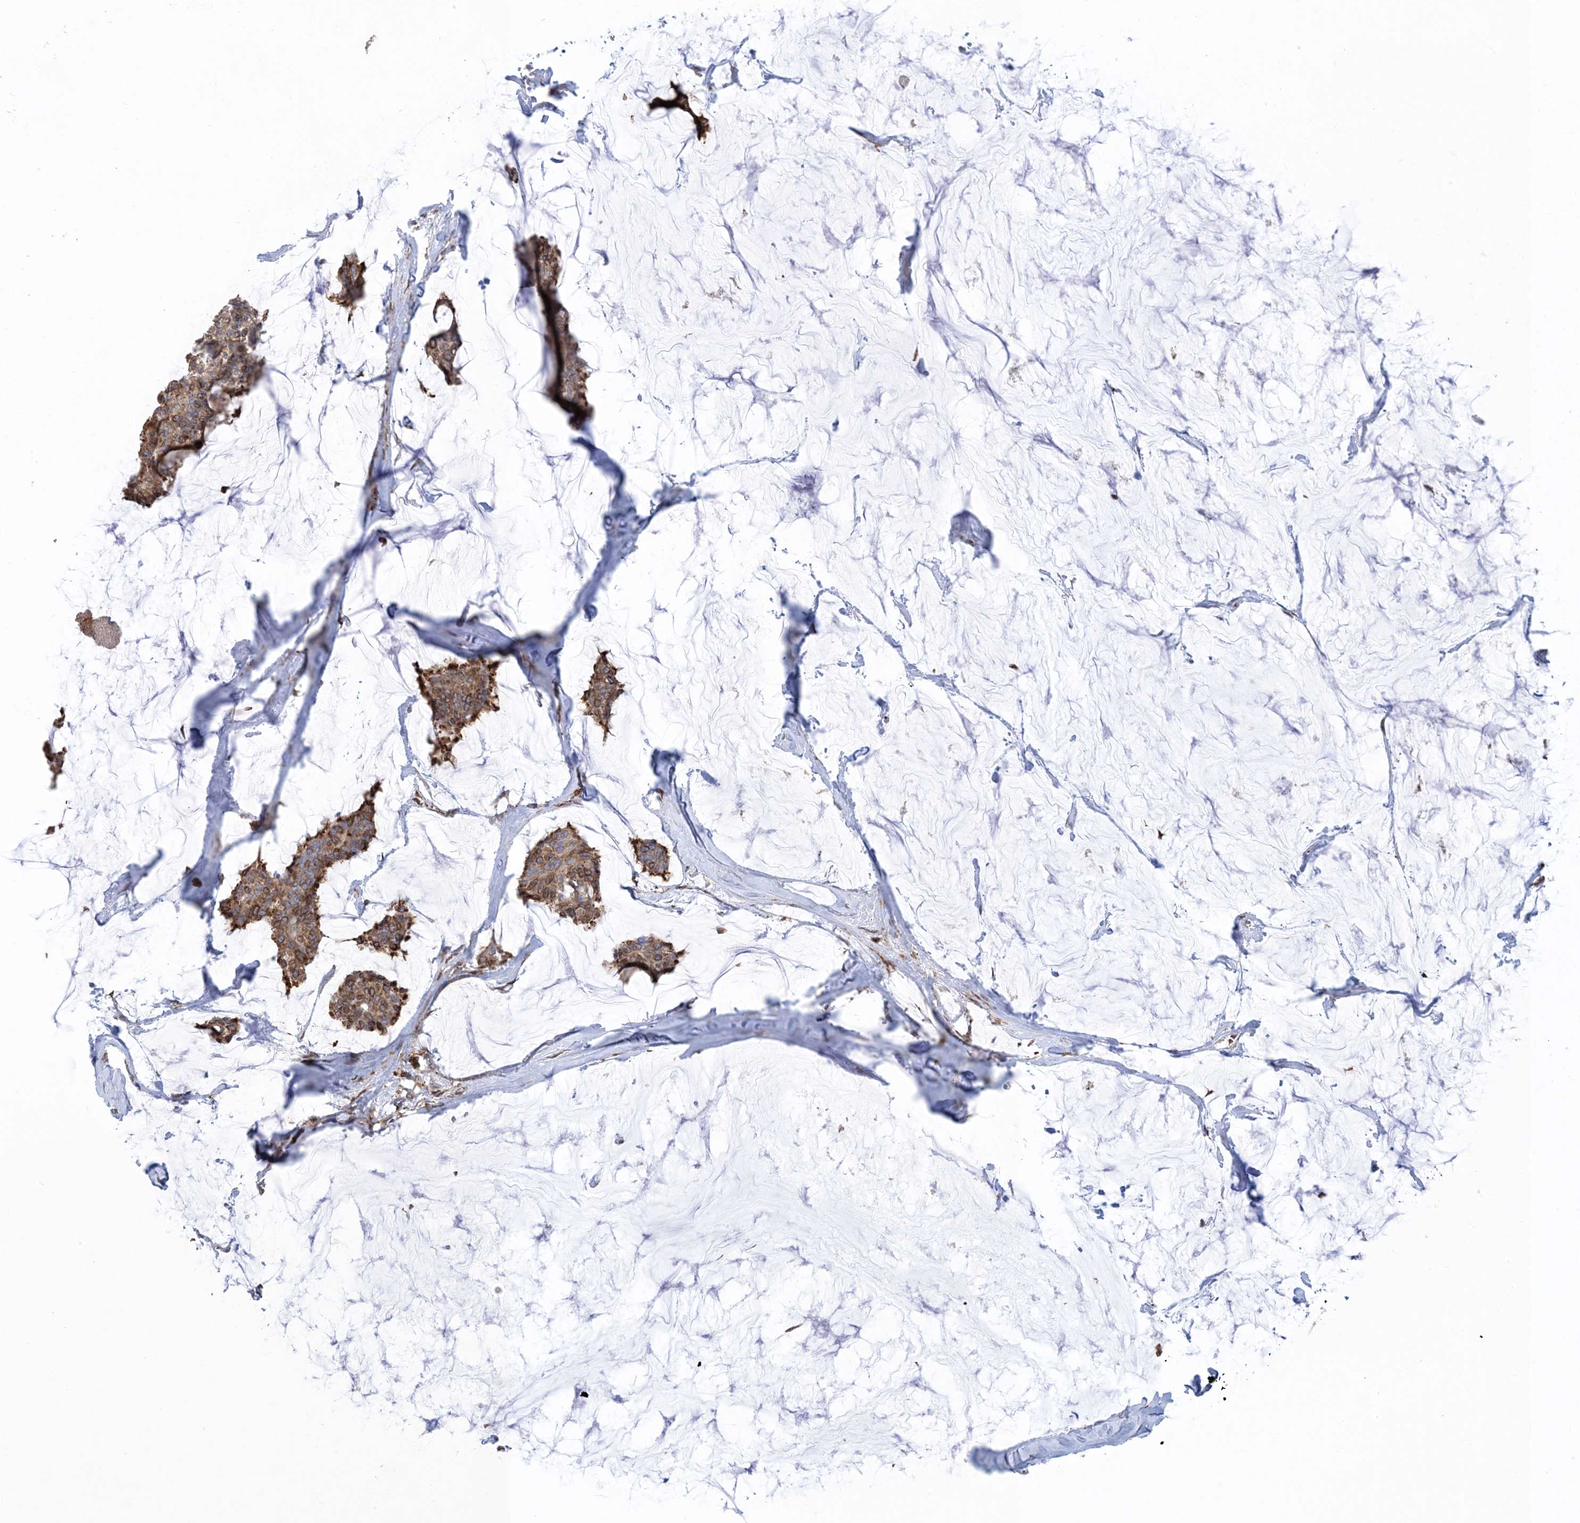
{"staining": {"intensity": "moderate", "quantity": ">75%", "location": "cytoplasmic/membranous"}, "tissue": "breast cancer", "cell_type": "Tumor cells", "image_type": "cancer", "snomed": [{"axis": "morphology", "description": "Duct carcinoma"}, {"axis": "topography", "description": "Breast"}], "caption": "This histopathology image displays immunohistochemistry (IHC) staining of infiltrating ductal carcinoma (breast), with medium moderate cytoplasmic/membranous expression in approximately >75% of tumor cells.", "gene": "SHANK1", "patient": {"sex": "female", "age": 93}}